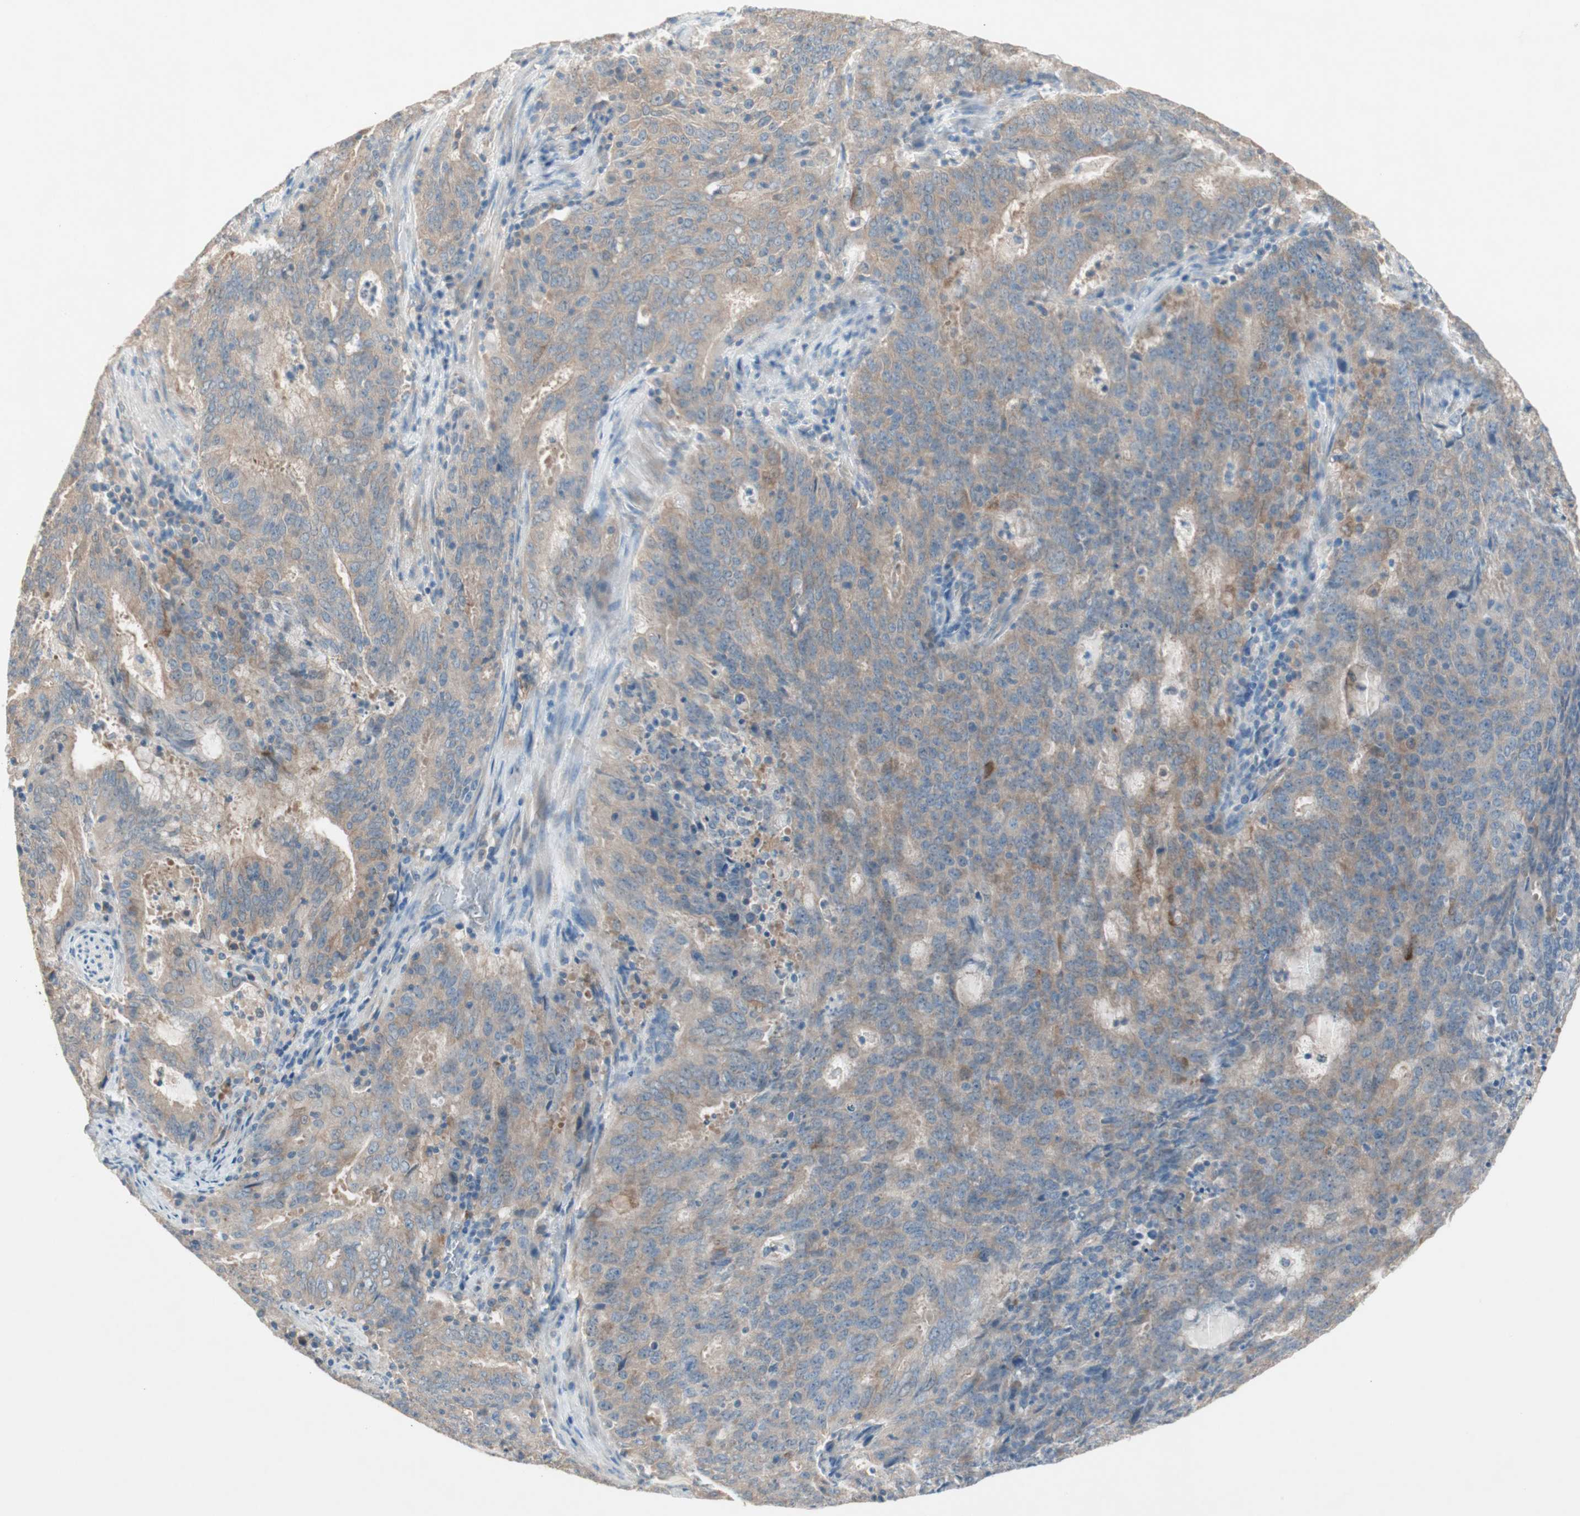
{"staining": {"intensity": "weak", "quantity": "25%-75%", "location": "cytoplasmic/membranous"}, "tissue": "cervical cancer", "cell_type": "Tumor cells", "image_type": "cancer", "snomed": [{"axis": "morphology", "description": "Adenocarcinoma, NOS"}, {"axis": "topography", "description": "Cervix"}], "caption": "Immunohistochemistry (DAB (3,3'-diaminobenzidine)) staining of adenocarcinoma (cervical) shows weak cytoplasmic/membranous protein staining in approximately 25%-75% of tumor cells.", "gene": "GLUL", "patient": {"sex": "female", "age": 44}}